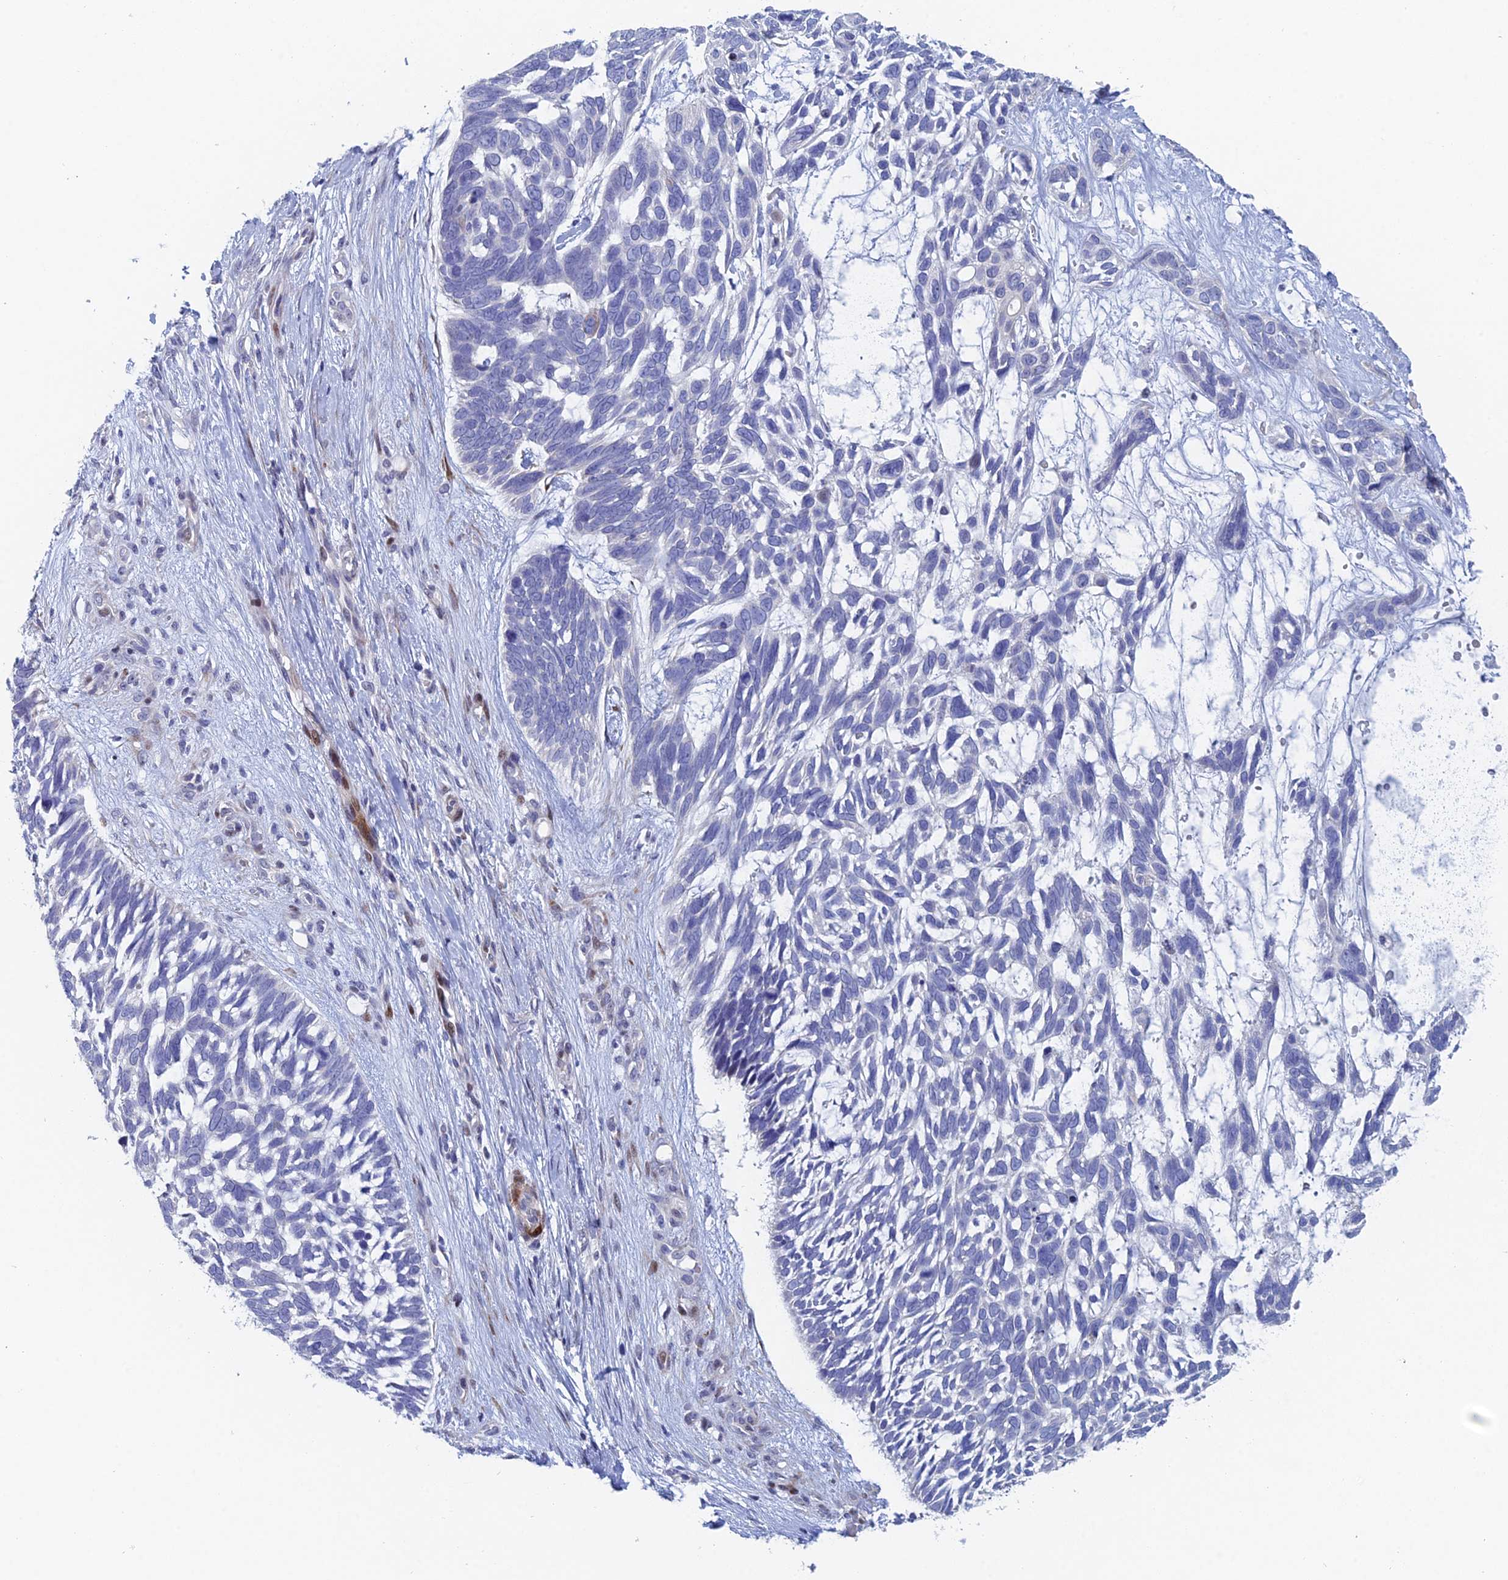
{"staining": {"intensity": "negative", "quantity": "none", "location": "none"}, "tissue": "skin cancer", "cell_type": "Tumor cells", "image_type": "cancer", "snomed": [{"axis": "morphology", "description": "Basal cell carcinoma"}, {"axis": "topography", "description": "Skin"}], "caption": "Tumor cells show no significant positivity in skin cancer (basal cell carcinoma).", "gene": "DRGX", "patient": {"sex": "male", "age": 88}}